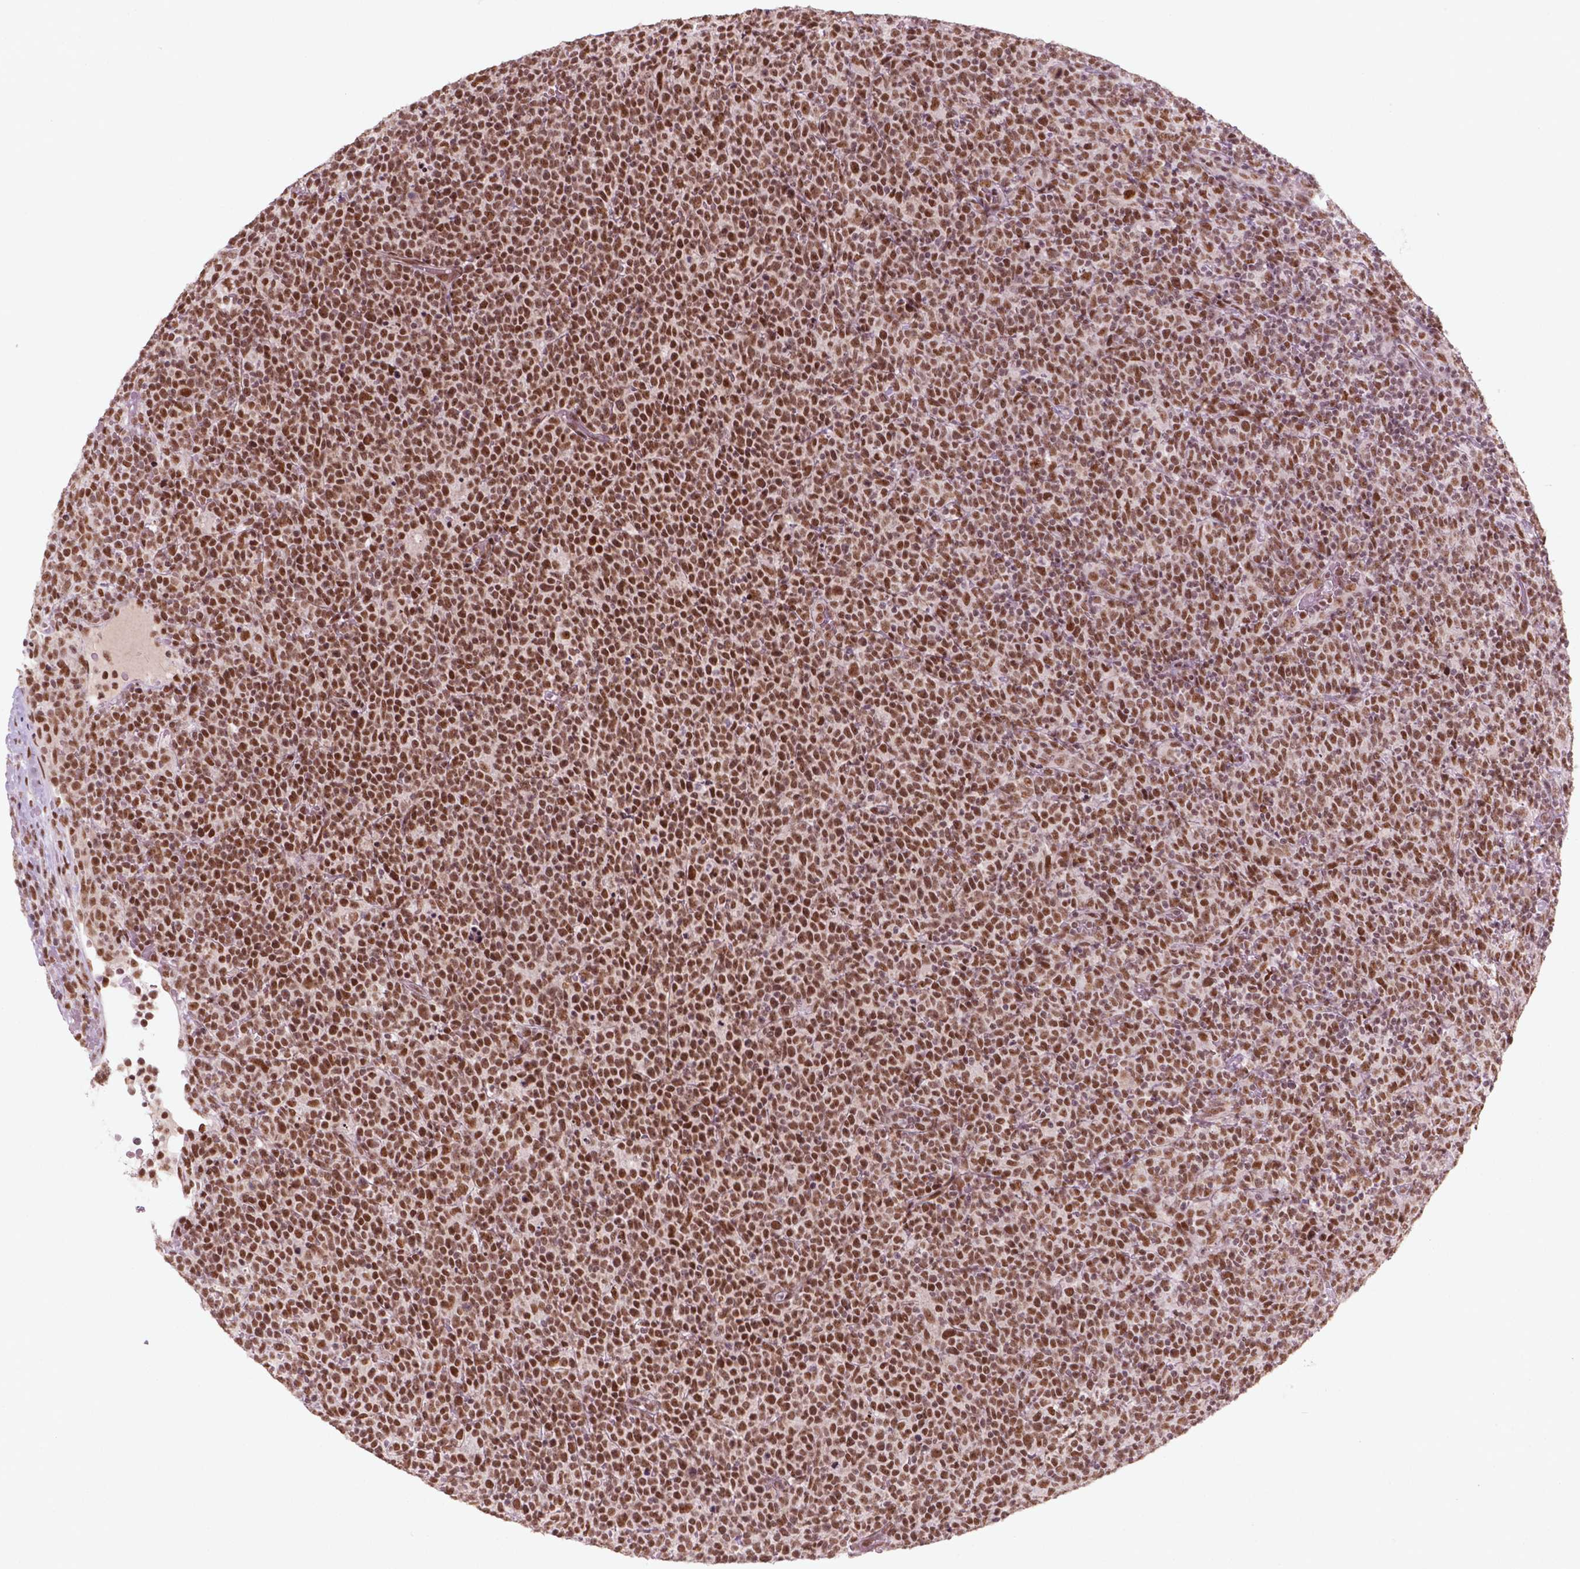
{"staining": {"intensity": "strong", "quantity": ">75%", "location": "nuclear"}, "tissue": "lymphoma", "cell_type": "Tumor cells", "image_type": "cancer", "snomed": [{"axis": "morphology", "description": "Malignant lymphoma, non-Hodgkin's type, High grade"}, {"axis": "topography", "description": "Lymph node"}], "caption": "Tumor cells demonstrate high levels of strong nuclear positivity in approximately >75% of cells in malignant lymphoma, non-Hodgkin's type (high-grade).", "gene": "HMG20B", "patient": {"sex": "male", "age": 61}}